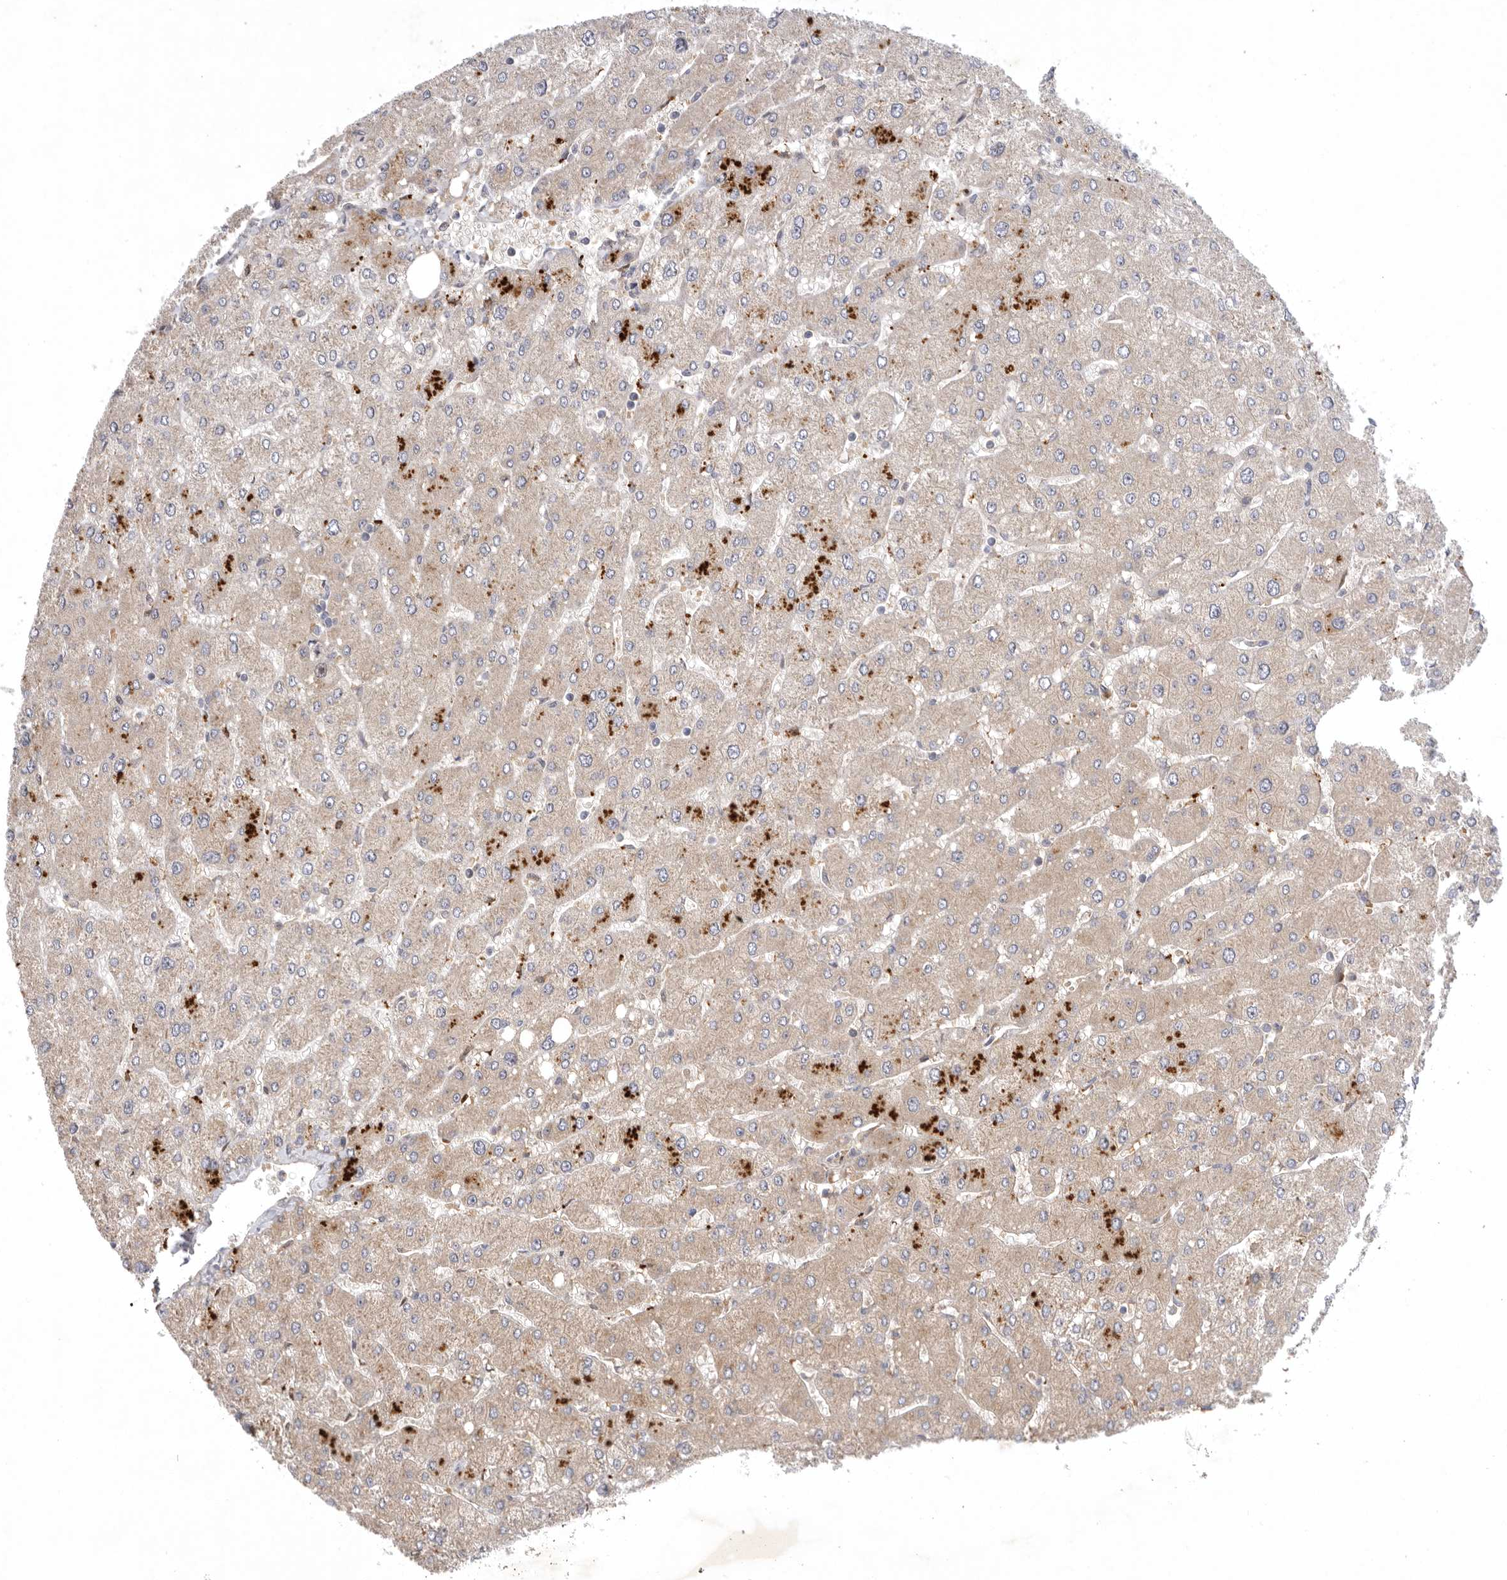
{"staining": {"intensity": "negative", "quantity": "none", "location": "none"}, "tissue": "liver", "cell_type": "Cholangiocytes", "image_type": "normal", "snomed": [{"axis": "morphology", "description": "Normal tissue, NOS"}, {"axis": "topography", "description": "Liver"}], "caption": "Liver stained for a protein using immunohistochemistry (IHC) displays no staining cholangiocytes.", "gene": "KIF2B", "patient": {"sex": "male", "age": 55}}